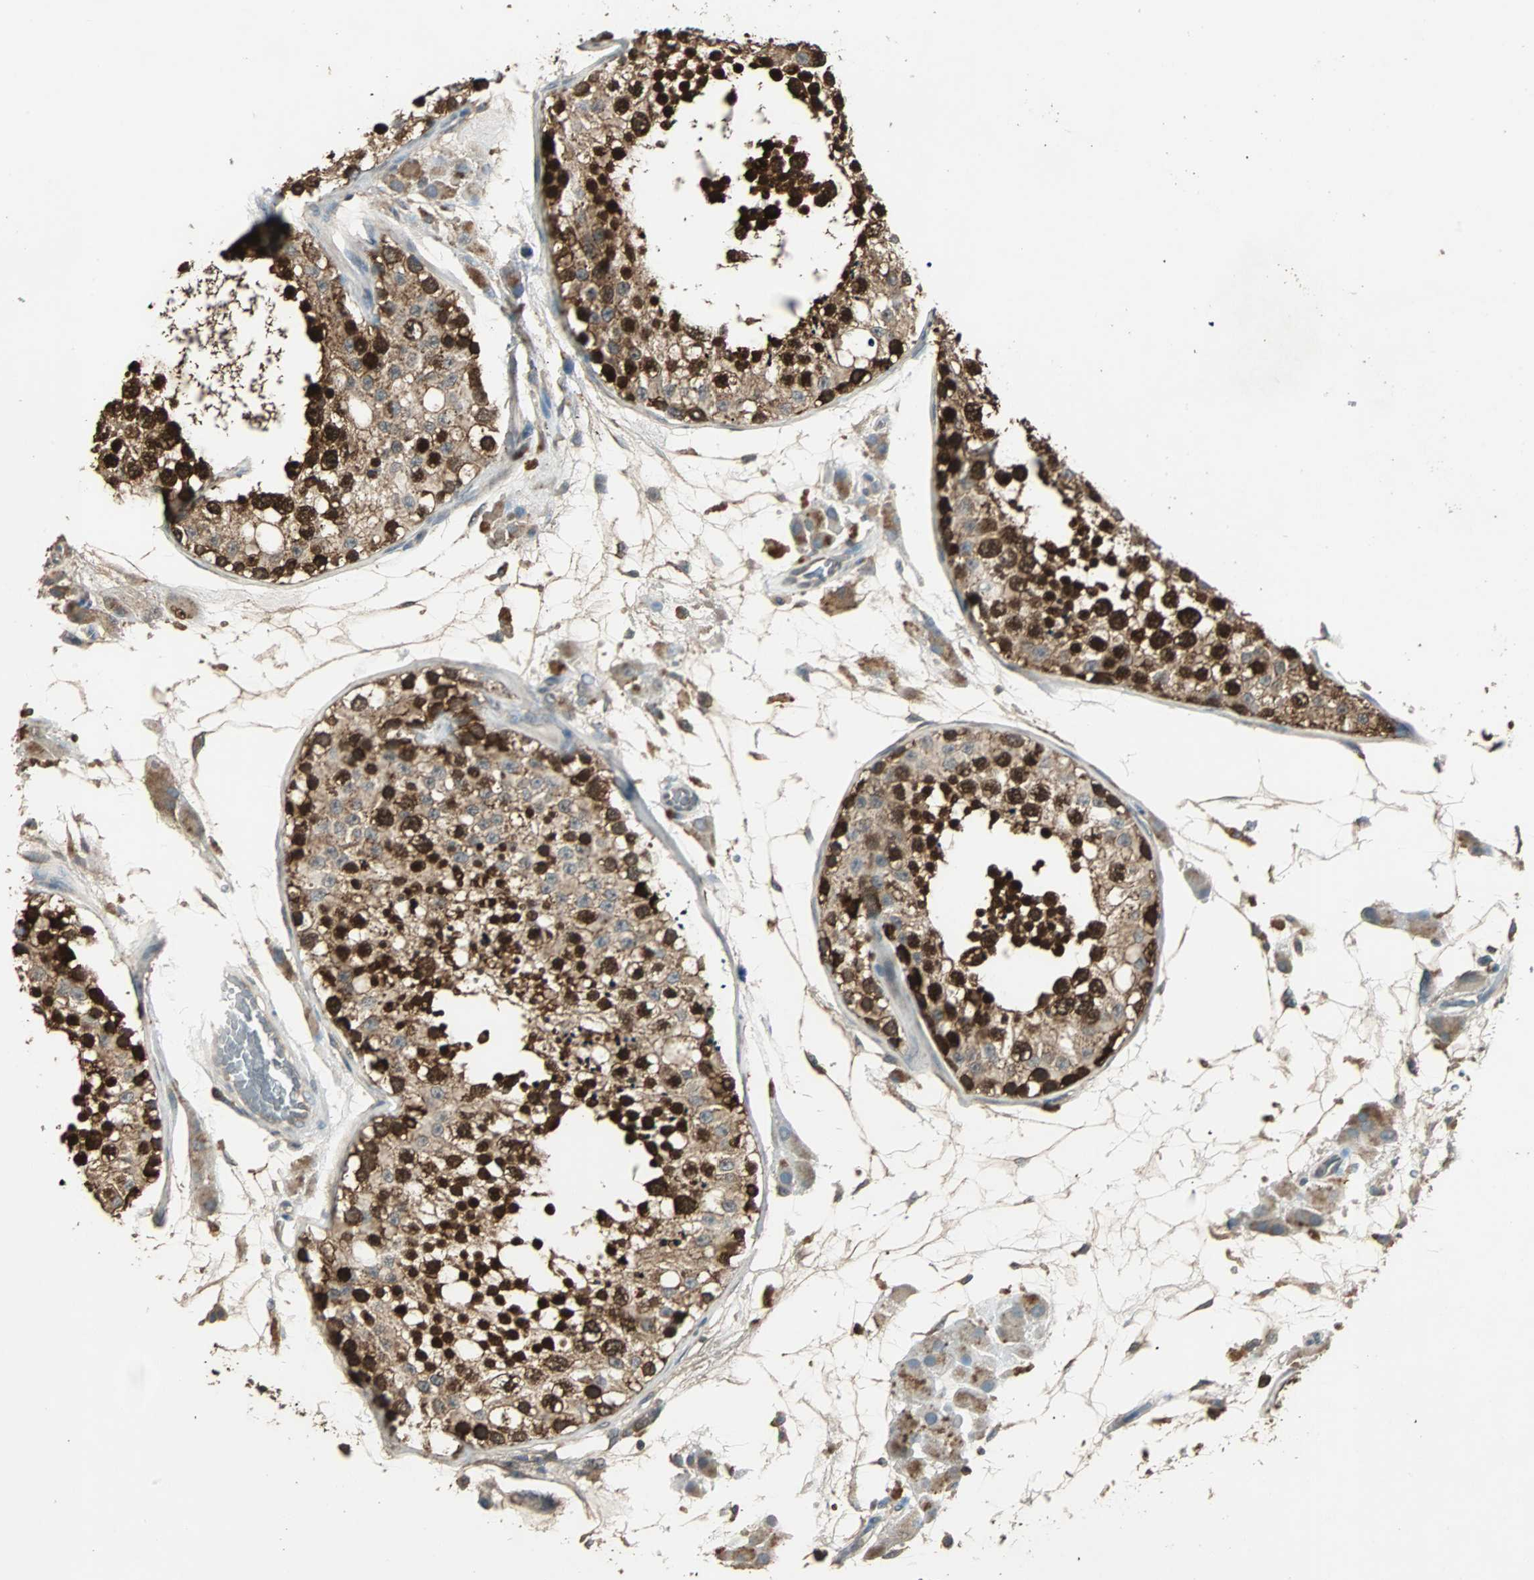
{"staining": {"intensity": "strong", "quantity": ">75%", "location": "cytoplasmic/membranous,nuclear"}, "tissue": "testis", "cell_type": "Cells in seminiferous ducts", "image_type": "normal", "snomed": [{"axis": "morphology", "description": "Normal tissue, NOS"}, {"axis": "topography", "description": "Testis"}], "caption": "Immunohistochemistry (DAB) staining of benign testis exhibits strong cytoplasmic/membranous,nuclear protein expression in approximately >75% of cells in seminiferous ducts.", "gene": "ABHD2", "patient": {"sex": "male", "age": 26}}